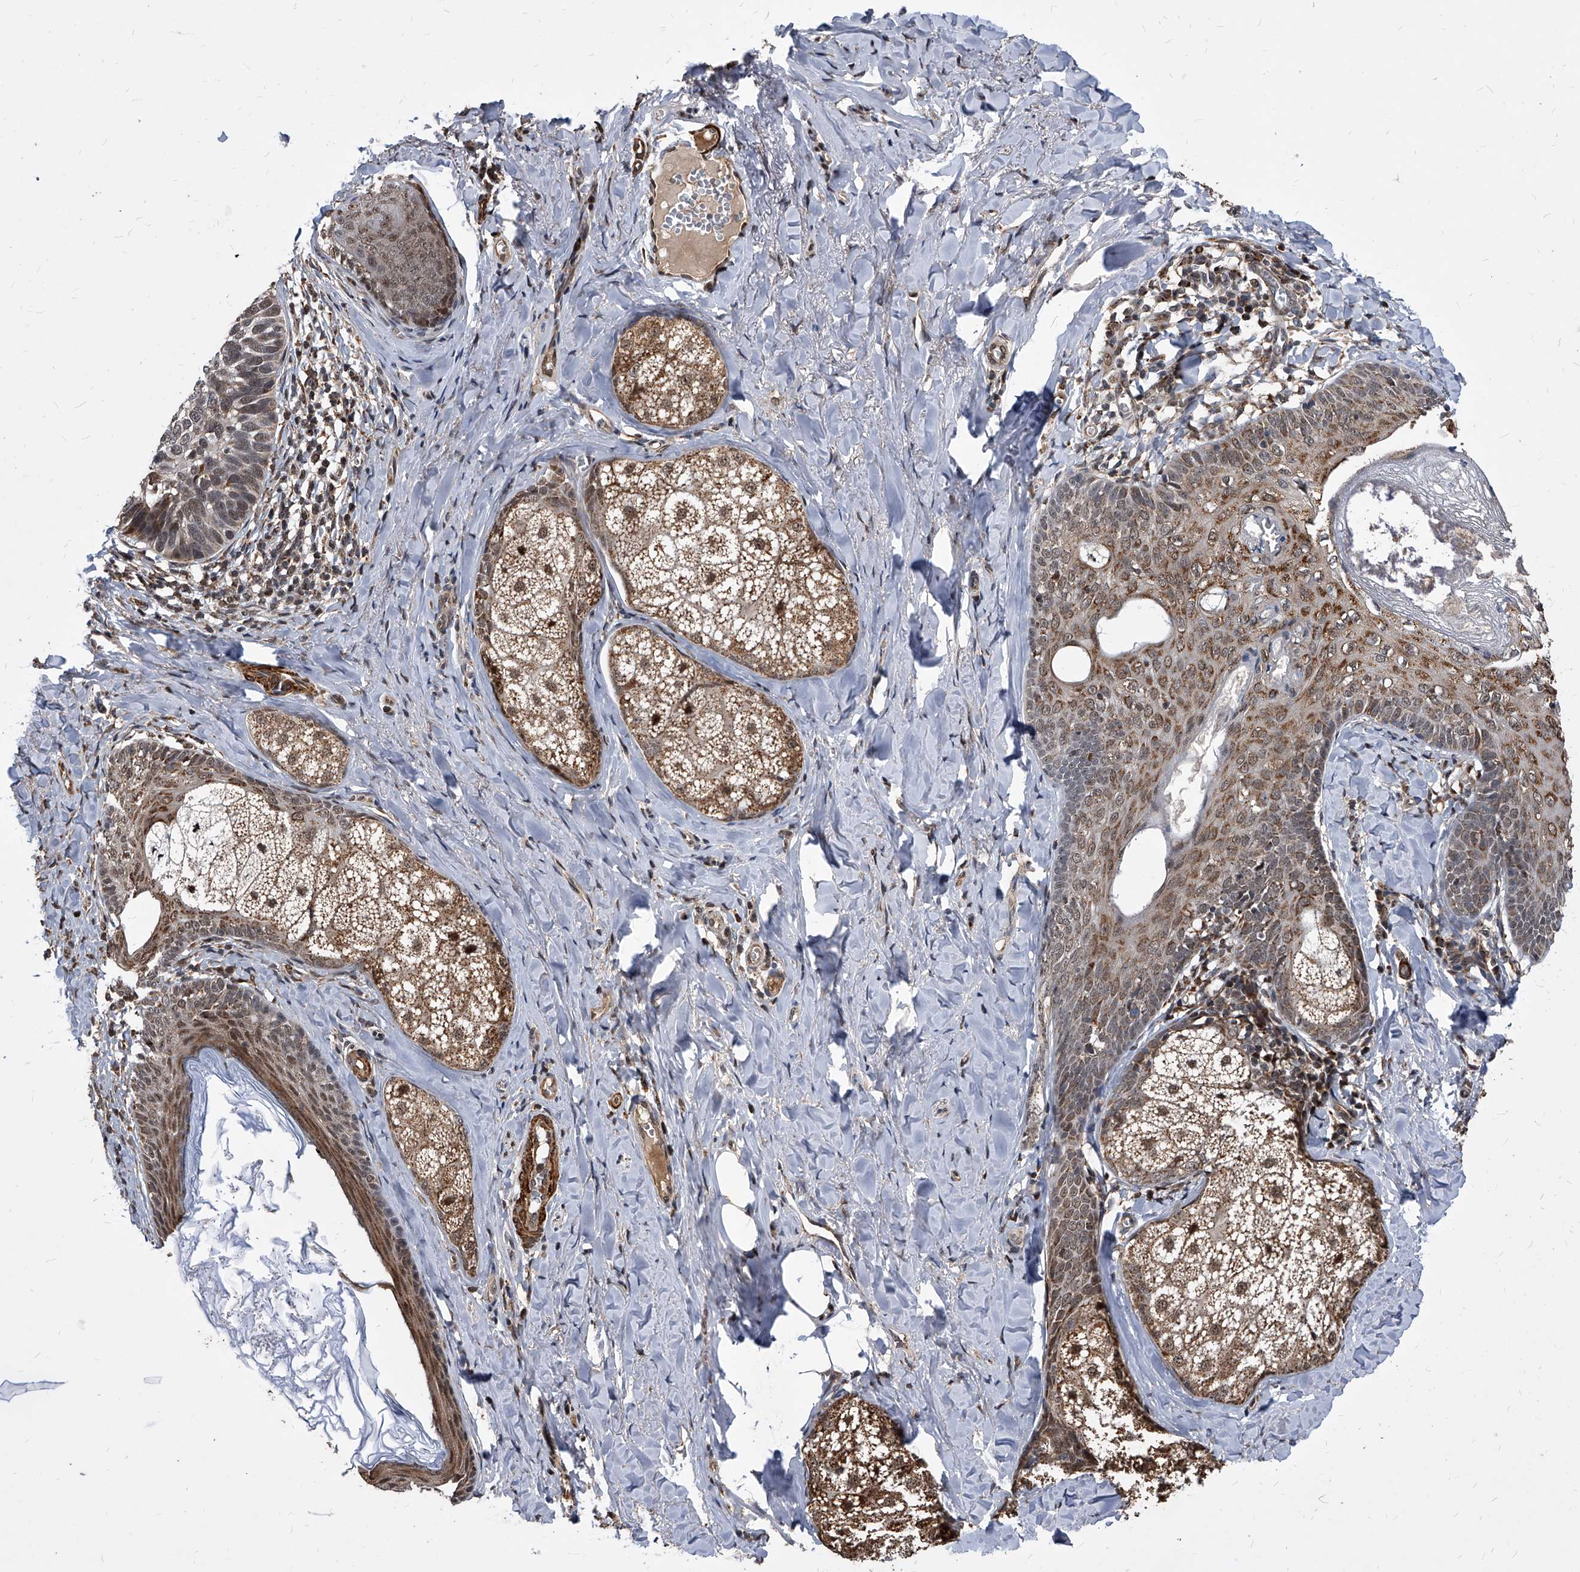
{"staining": {"intensity": "moderate", "quantity": "25%-75%", "location": "nuclear"}, "tissue": "skin cancer", "cell_type": "Tumor cells", "image_type": "cancer", "snomed": [{"axis": "morphology", "description": "Basal cell carcinoma"}, {"axis": "topography", "description": "Skin"}], "caption": "This is an image of immunohistochemistry staining of skin cancer (basal cell carcinoma), which shows moderate staining in the nuclear of tumor cells.", "gene": "DUSP22", "patient": {"sex": "male", "age": 62}}